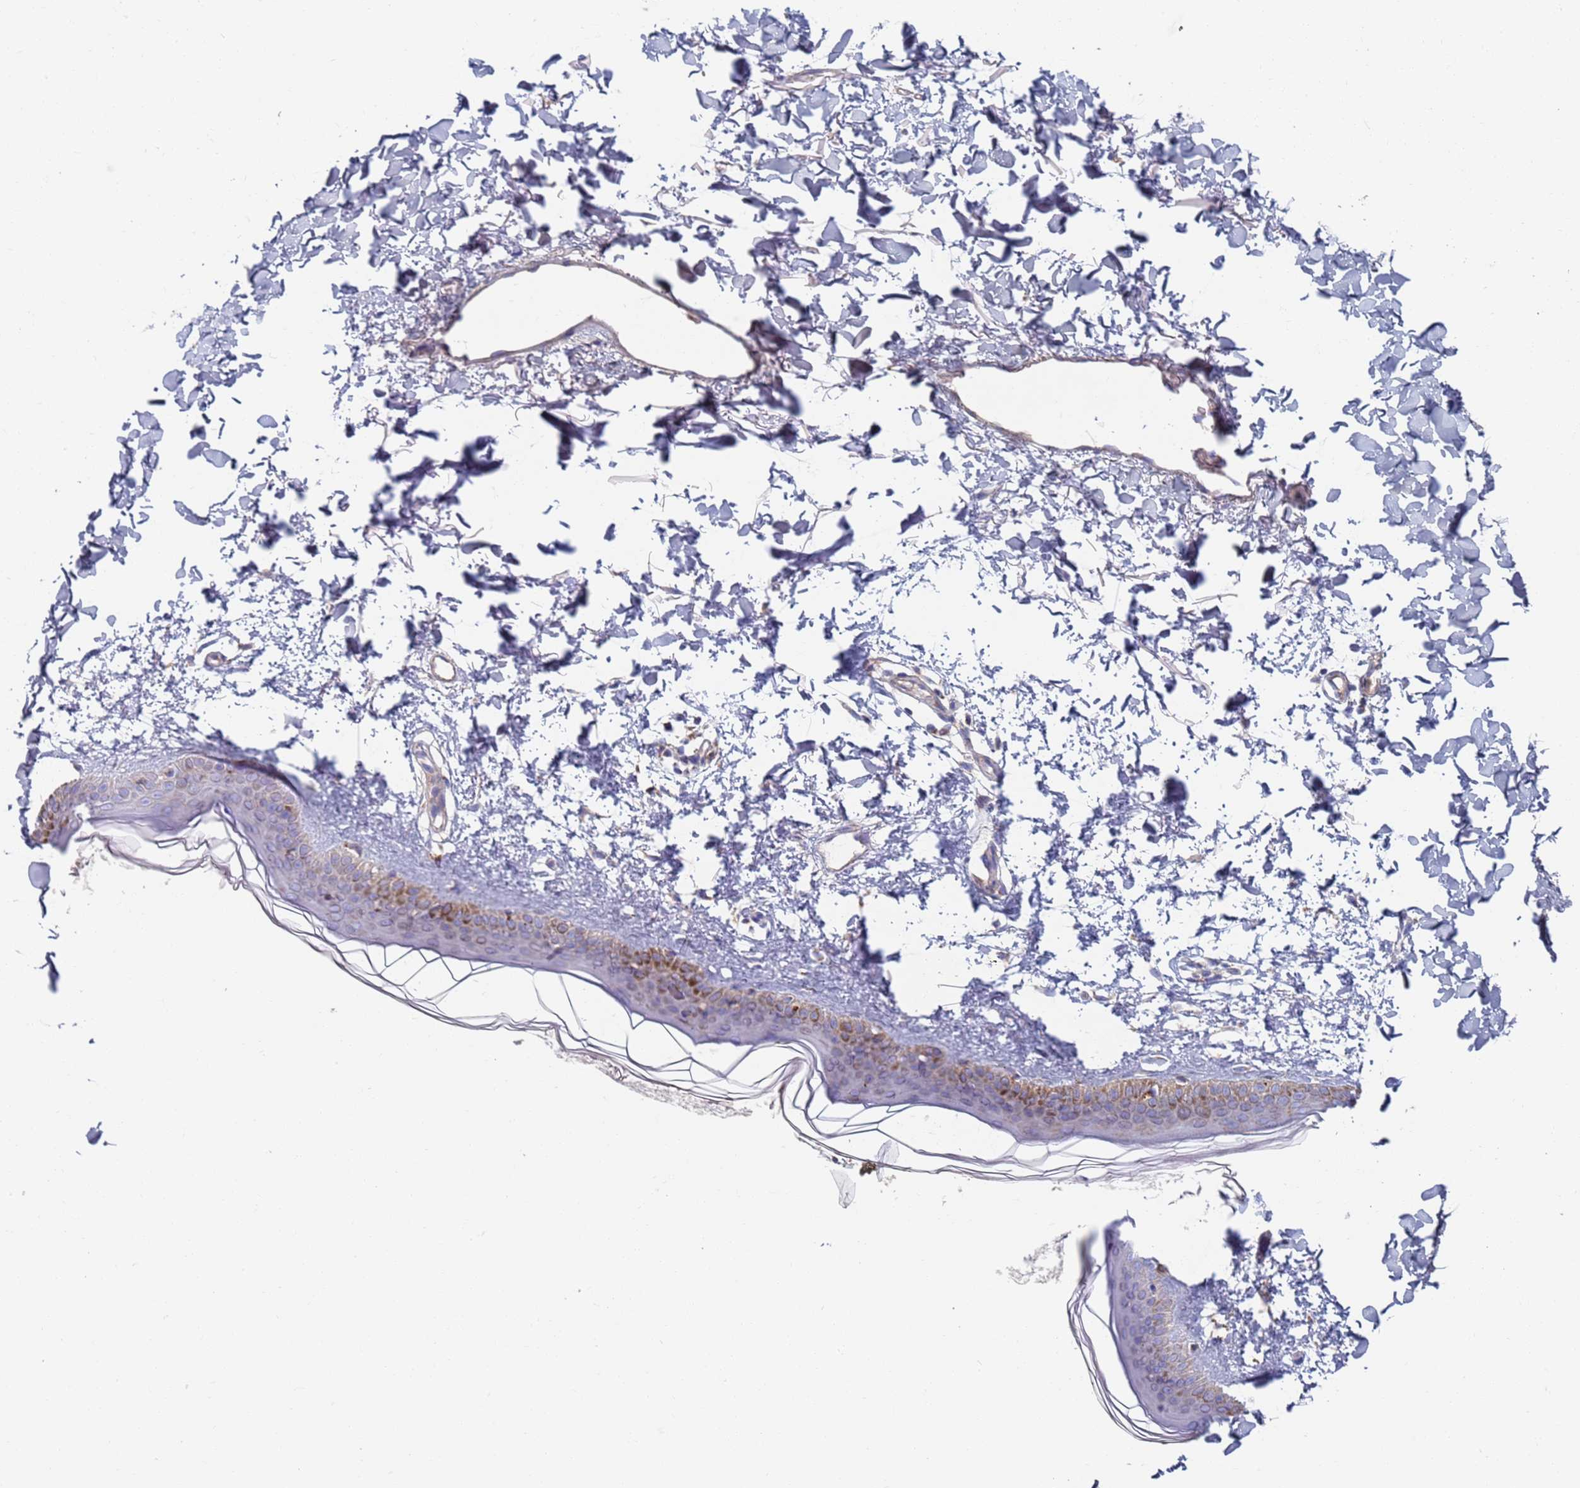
{"staining": {"intensity": "negative", "quantity": "none", "location": "none"}, "tissue": "skin", "cell_type": "Fibroblasts", "image_type": "normal", "snomed": [{"axis": "morphology", "description": "Normal tissue, NOS"}, {"axis": "topography", "description": "Skin"}], "caption": "Immunohistochemistry (IHC) micrograph of unremarkable skin stained for a protein (brown), which exhibits no expression in fibroblasts.", "gene": "MRPL22", "patient": {"sex": "female", "age": 58}}